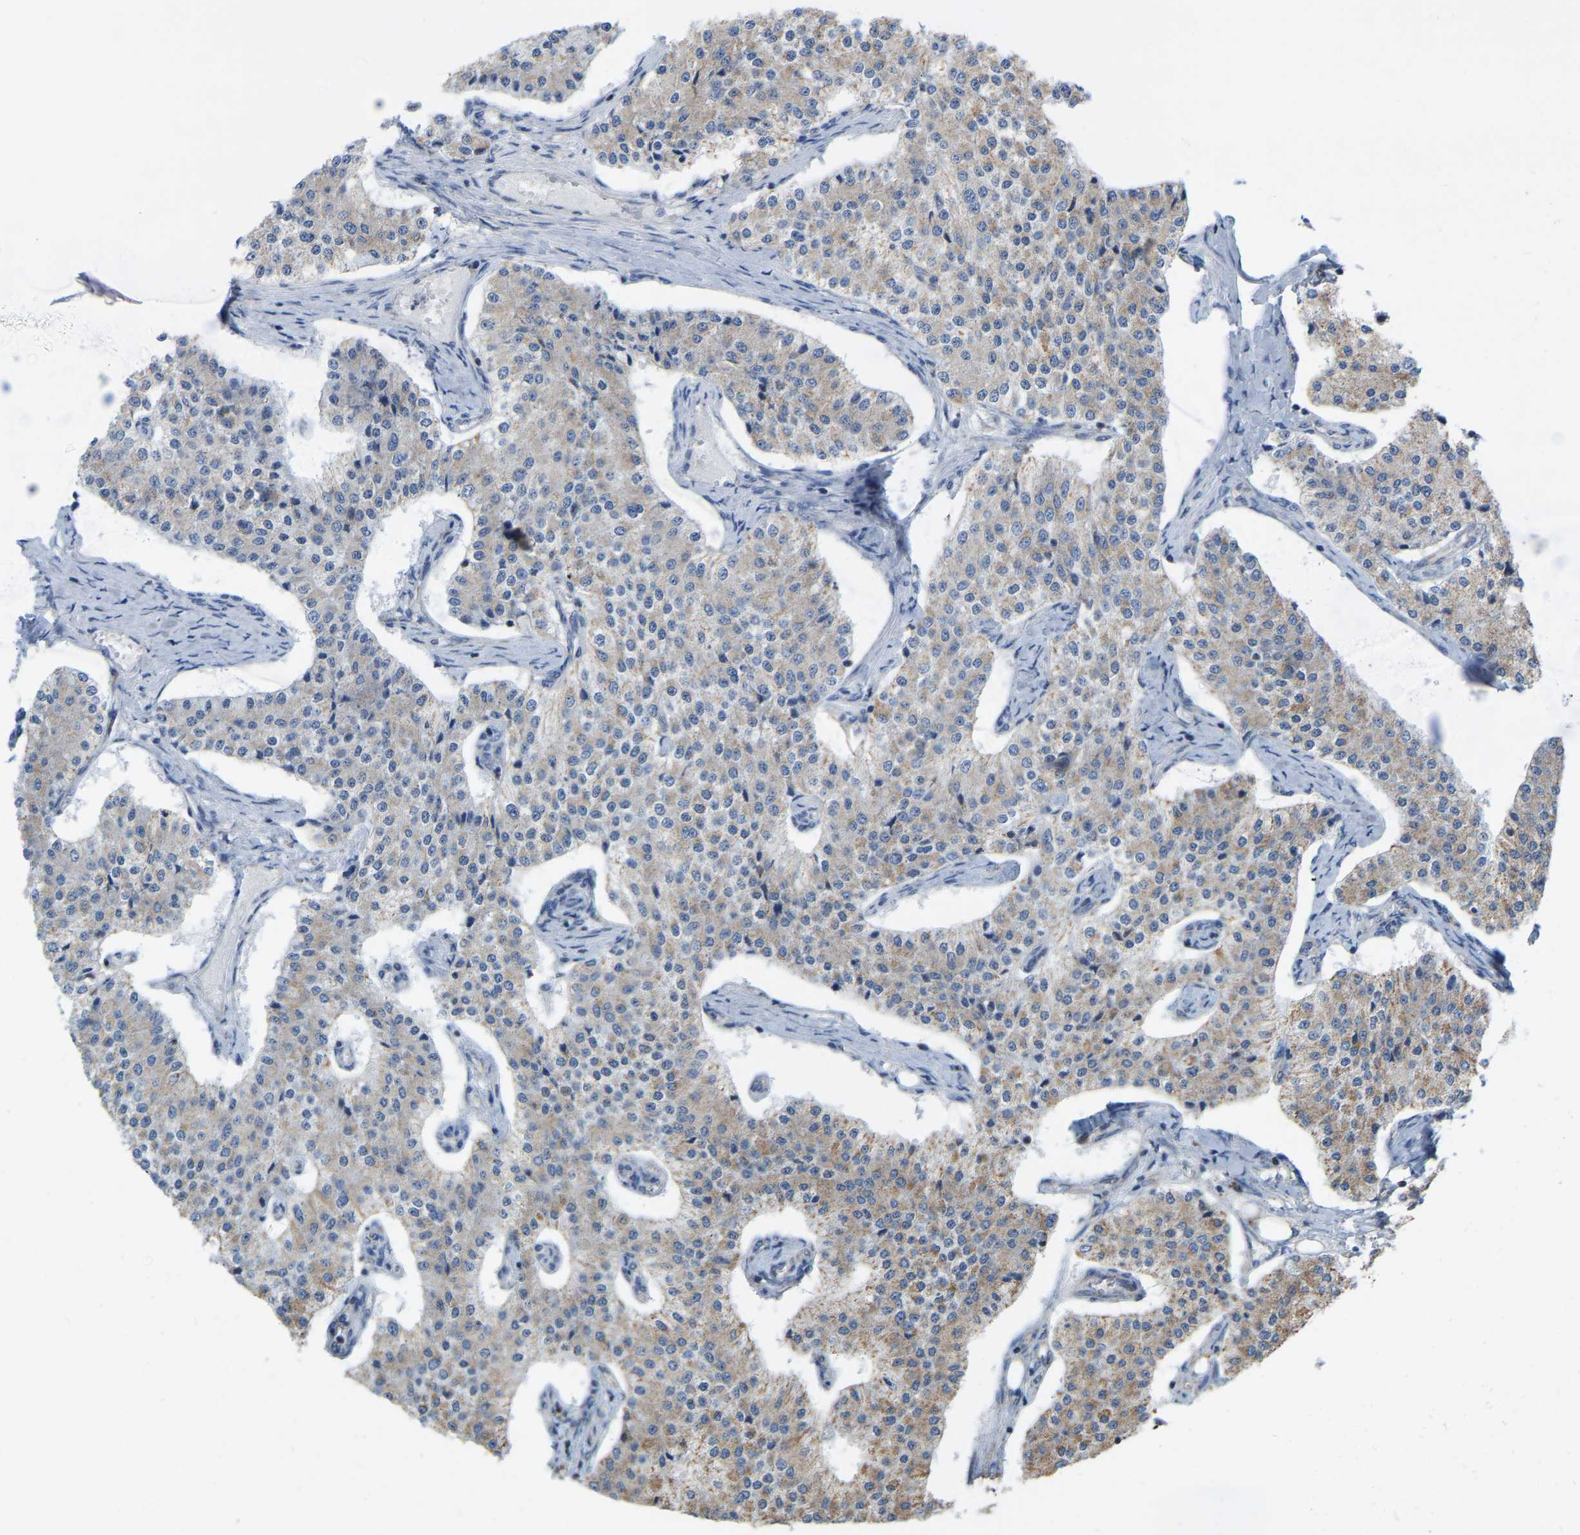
{"staining": {"intensity": "weak", "quantity": "25%-75%", "location": "cytoplasmic/membranous"}, "tissue": "carcinoid", "cell_type": "Tumor cells", "image_type": "cancer", "snomed": [{"axis": "morphology", "description": "Carcinoid, malignant, NOS"}, {"axis": "topography", "description": "Colon"}], "caption": "Weak cytoplasmic/membranous positivity for a protein is present in approximately 25%-75% of tumor cells of carcinoid (malignant) using IHC.", "gene": "CBLB", "patient": {"sex": "female", "age": 52}}